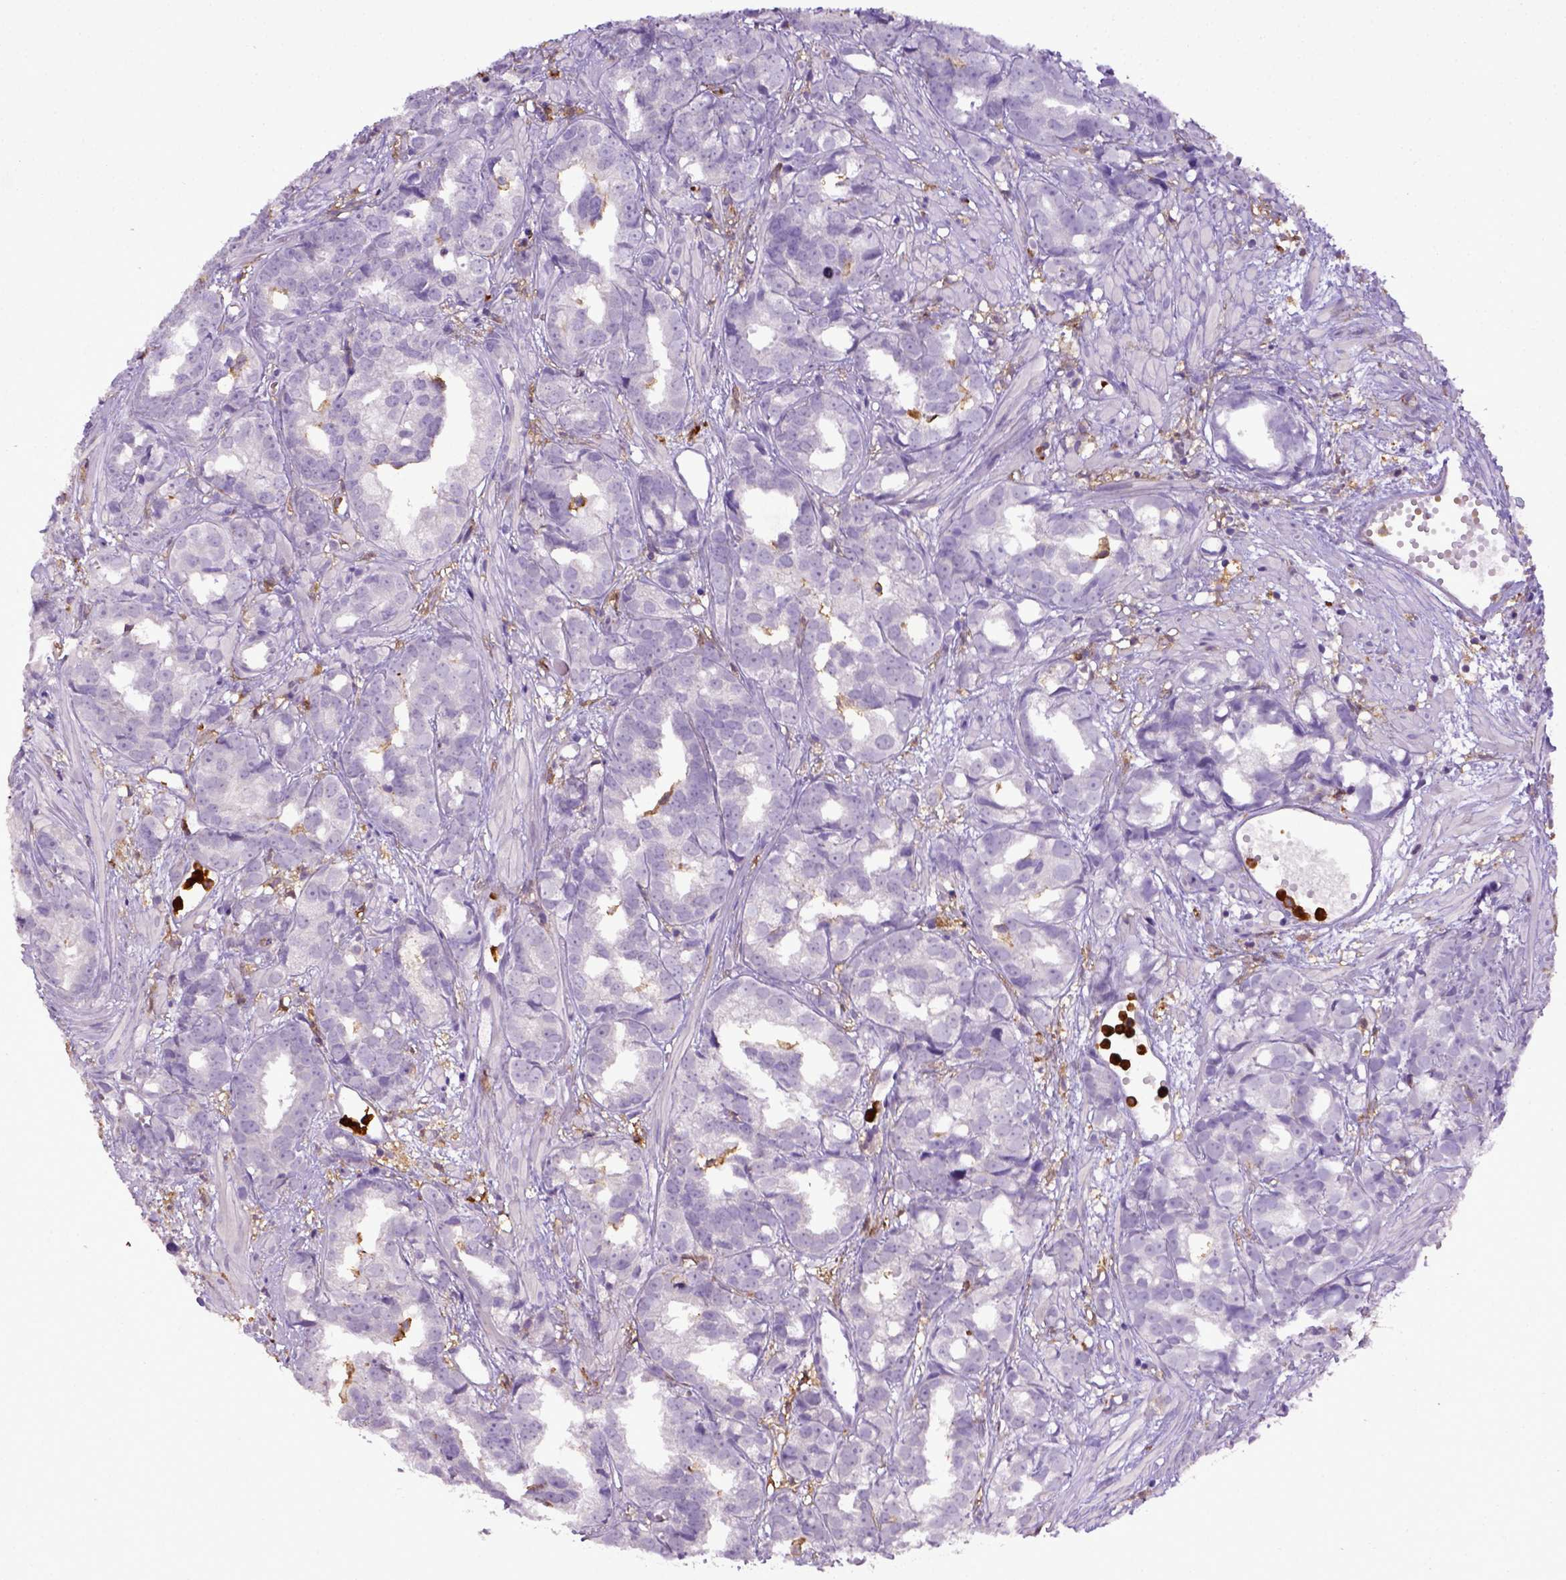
{"staining": {"intensity": "negative", "quantity": "none", "location": "none"}, "tissue": "prostate cancer", "cell_type": "Tumor cells", "image_type": "cancer", "snomed": [{"axis": "morphology", "description": "Adenocarcinoma, High grade"}, {"axis": "topography", "description": "Prostate"}], "caption": "Immunohistochemical staining of prostate cancer demonstrates no significant expression in tumor cells.", "gene": "ITGAM", "patient": {"sex": "male", "age": 79}}